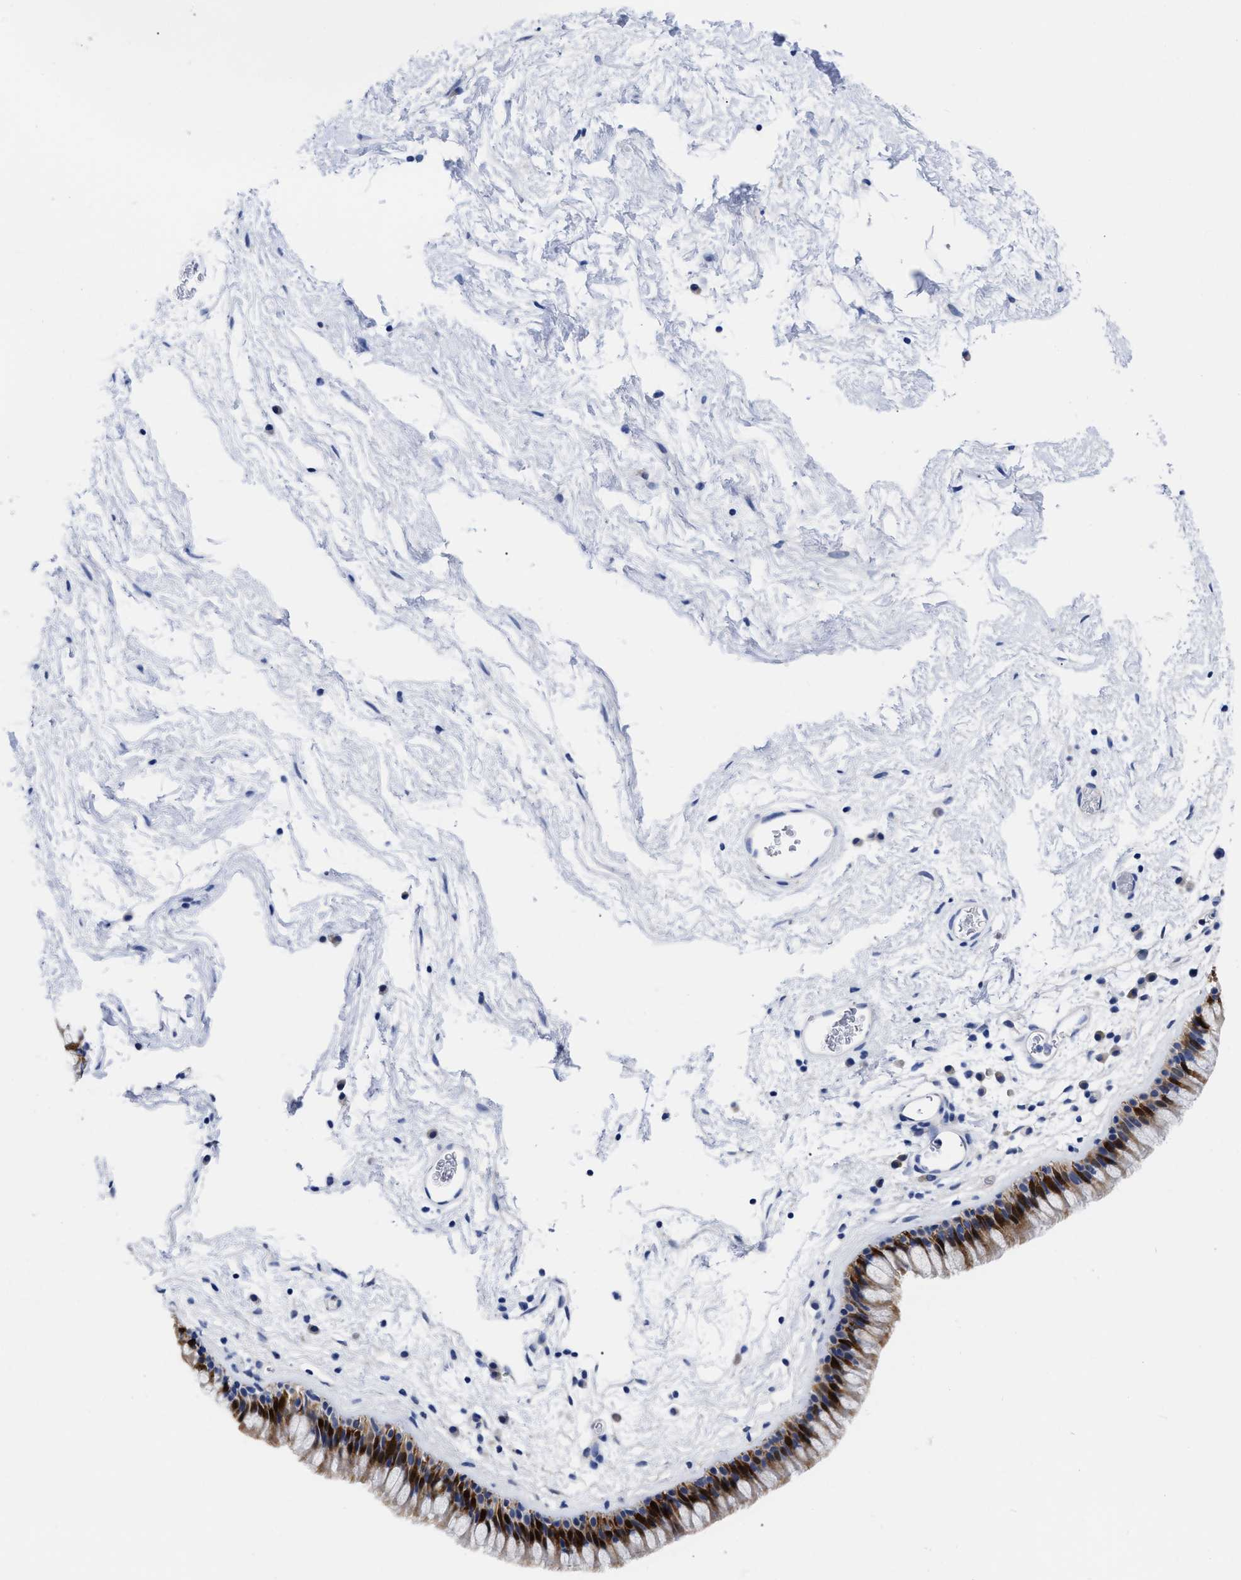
{"staining": {"intensity": "strong", "quantity": "25%-75%", "location": "cytoplasmic/membranous"}, "tissue": "nasopharynx", "cell_type": "Respiratory epithelial cells", "image_type": "normal", "snomed": [{"axis": "morphology", "description": "Normal tissue, NOS"}, {"axis": "morphology", "description": "Inflammation, NOS"}, {"axis": "topography", "description": "Nasopharynx"}], "caption": "Nasopharynx stained with a brown dye exhibits strong cytoplasmic/membranous positive expression in about 25%-75% of respiratory epithelial cells.", "gene": "RBKS", "patient": {"sex": "male", "age": 48}}